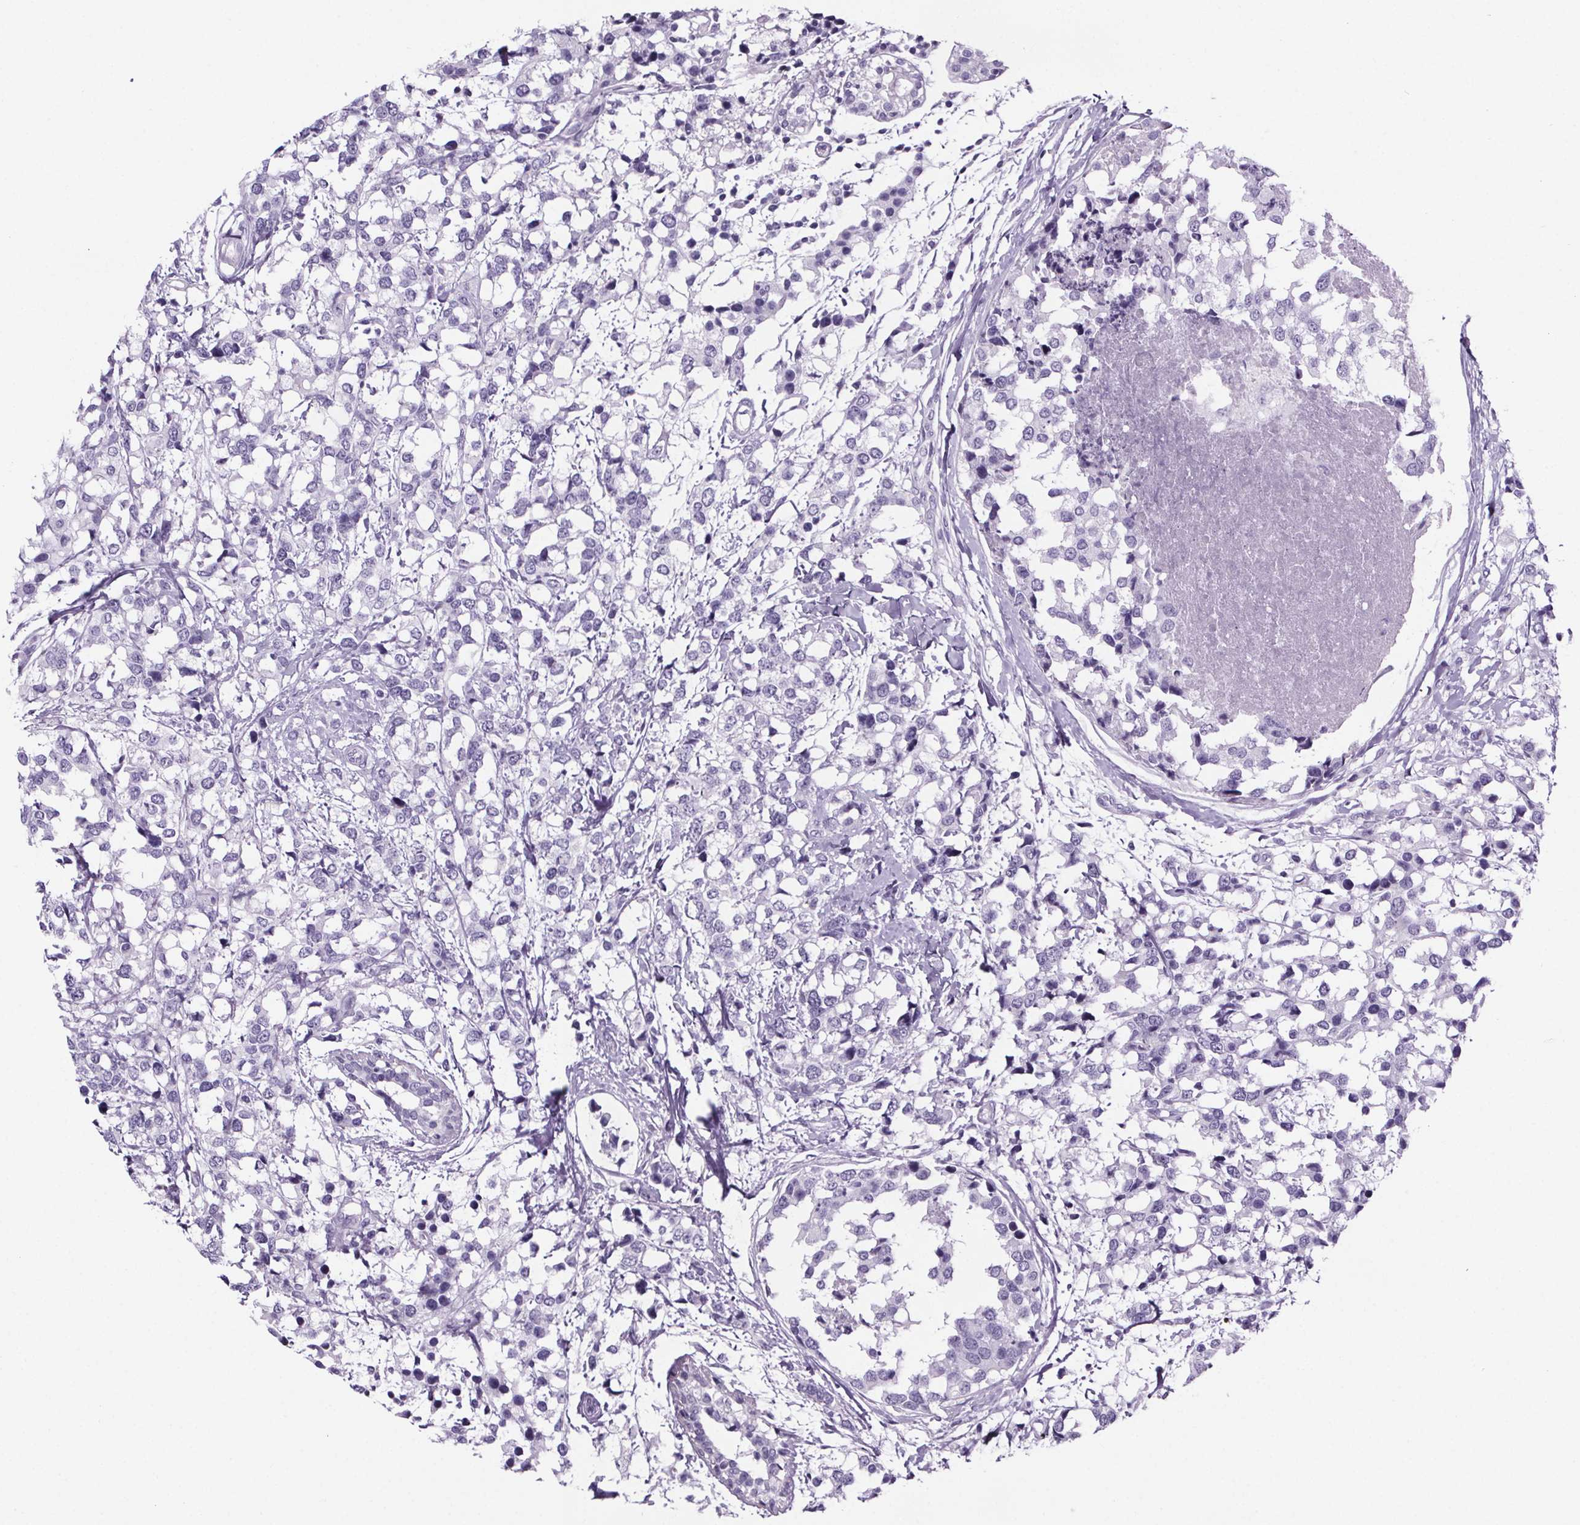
{"staining": {"intensity": "negative", "quantity": "none", "location": "none"}, "tissue": "breast cancer", "cell_type": "Tumor cells", "image_type": "cancer", "snomed": [{"axis": "morphology", "description": "Lobular carcinoma"}, {"axis": "topography", "description": "Breast"}], "caption": "DAB (3,3'-diaminobenzidine) immunohistochemical staining of breast cancer (lobular carcinoma) reveals no significant positivity in tumor cells.", "gene": "CUBN", "patient": {"sex": "female", "age": 59}}